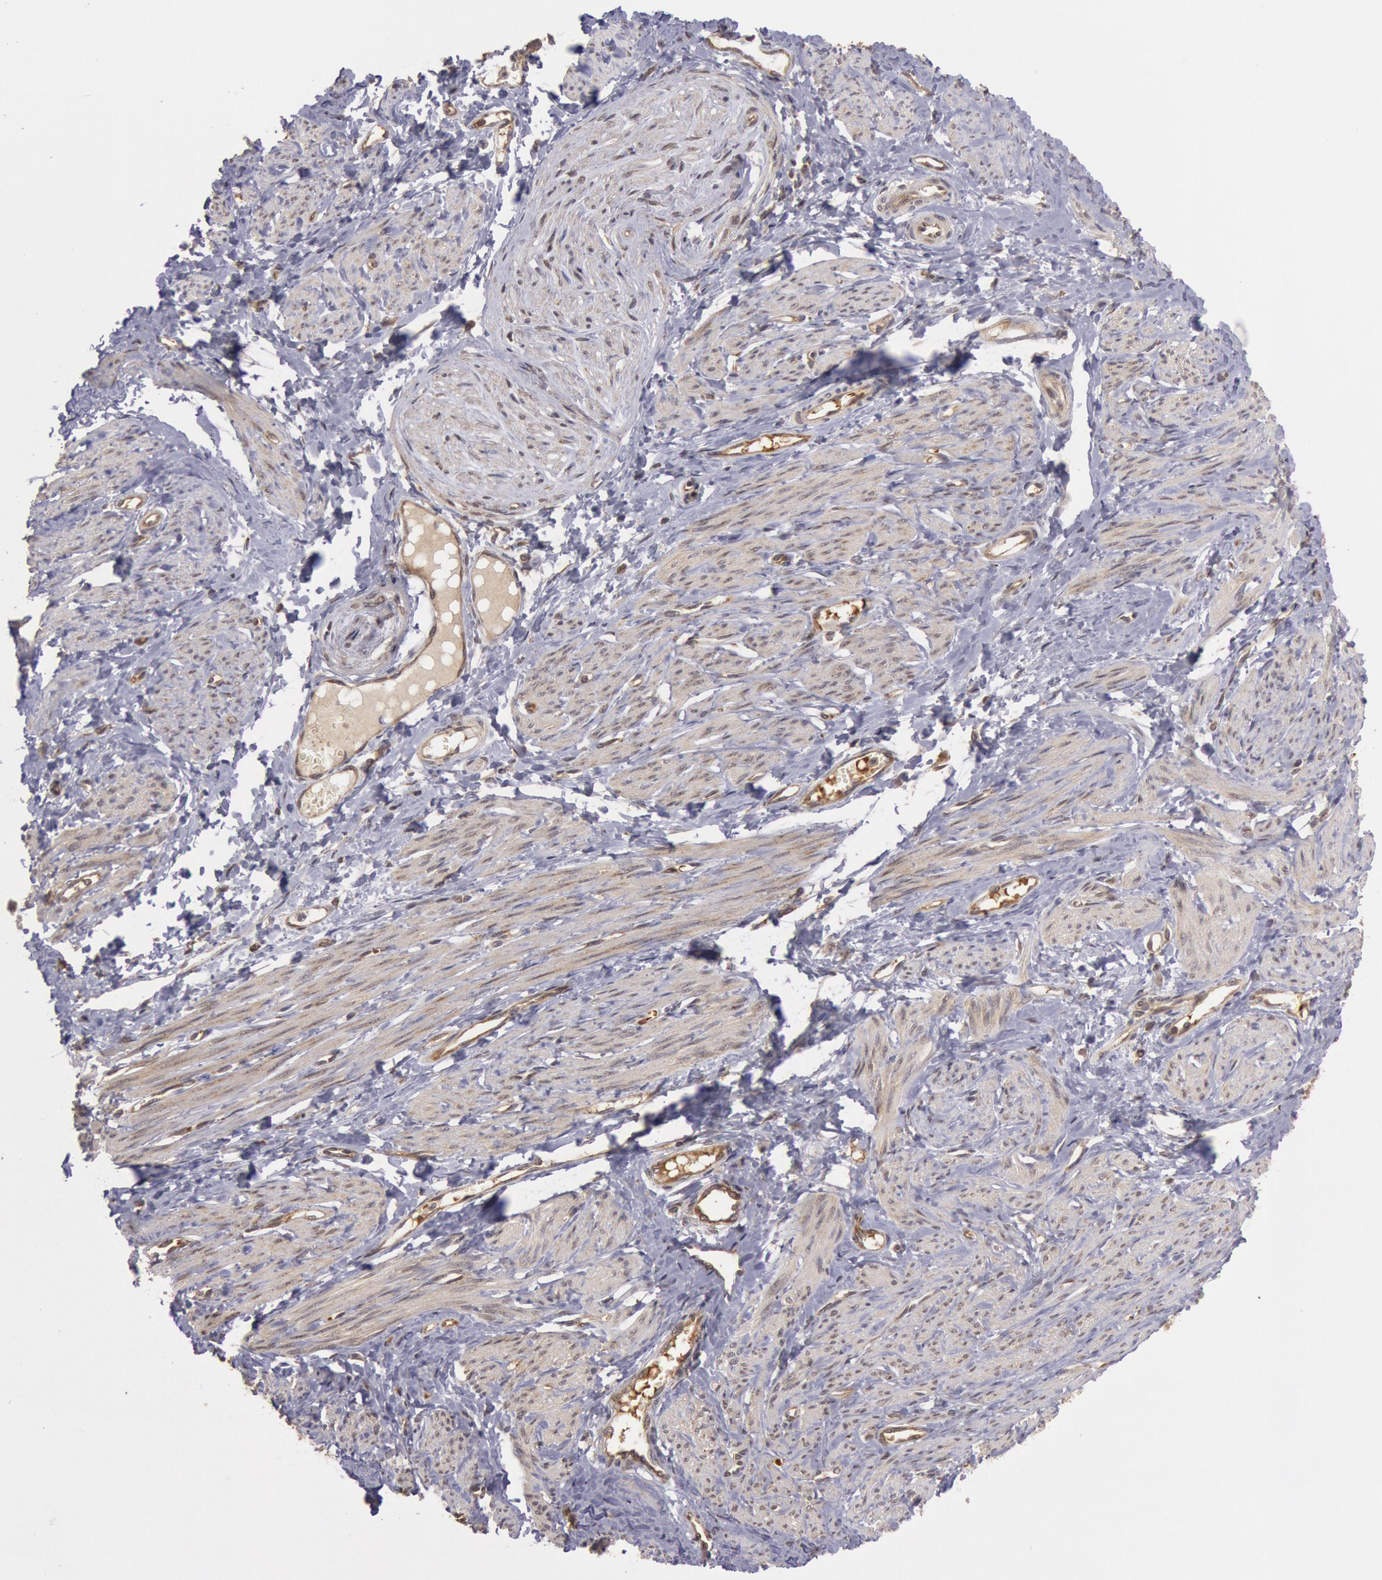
{"staining": {"intensity": "weak", "quantity": "25%-75%", "location": "cytoplasmic/membranous"}, "tissue": "smooth muscle", "cell_type": "Smooth muscle cells", "image_type": "normal", "snomed": [{"axis": "morphology", "description": "Normal tissue, NOS"}, {"axis": "topography", "description": "Smooth muscle"}, {"axis": "topography", "description": "Uterus"}], "caption": "Immunohistochemistry (IHC) histopathology image of benign smooth muscle: smooth muscle stained using immunohistochemistry (IHC) shows low levels of weak protein expression localized specifically in the cytoplasmic/membranous of smooth muscle cells, appearing as a cytoplasmic/membranous brown color.", "gene": "USP14", "patient": {"sex": "female", "age": 39}}